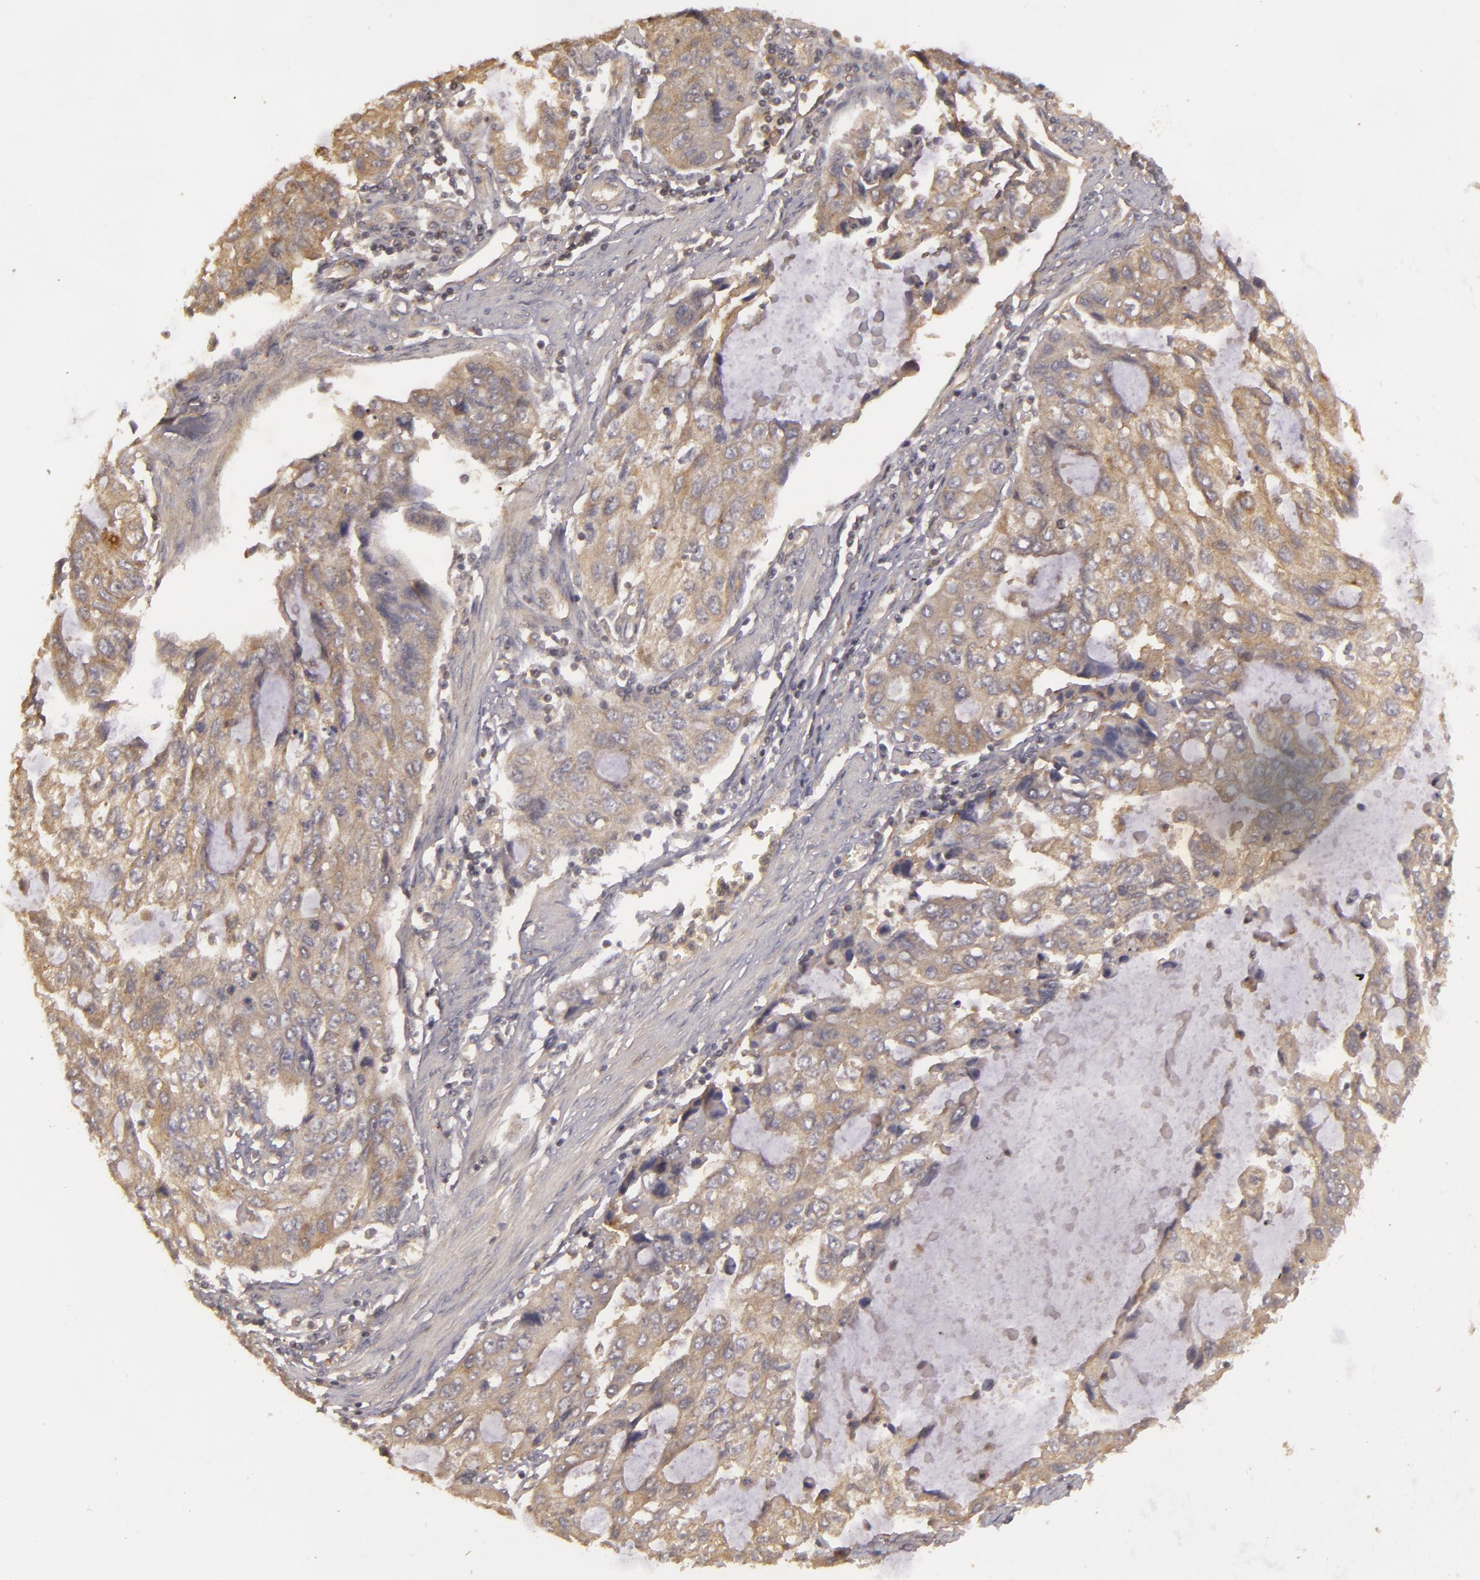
{"staining": {"intensity": "weak", "quantity": ">75%", "location": "cytoplasmic/membranous"}, "tissue": "stomach cancer", "cell_type": "Tumor cells", "image_type": "cancer", "snomed": [{"axis": "morphology", "description": "Adenocarcinoma, NOS"}, {"axis": "topography", "description": "Stomach, upper"}], "caption": "Immunohistochemical staining of adenocarcinoma (stomach) reveals low levels of weak cytoplasmic/membranous protein expression in about >75% of tumor cells. (DAB (3,3'-diaminobenzidine) = brown stain, brightfield microscopy at high magnification).", "gene": "HRAS", "patient": {"sex": "female", "age": 52}}